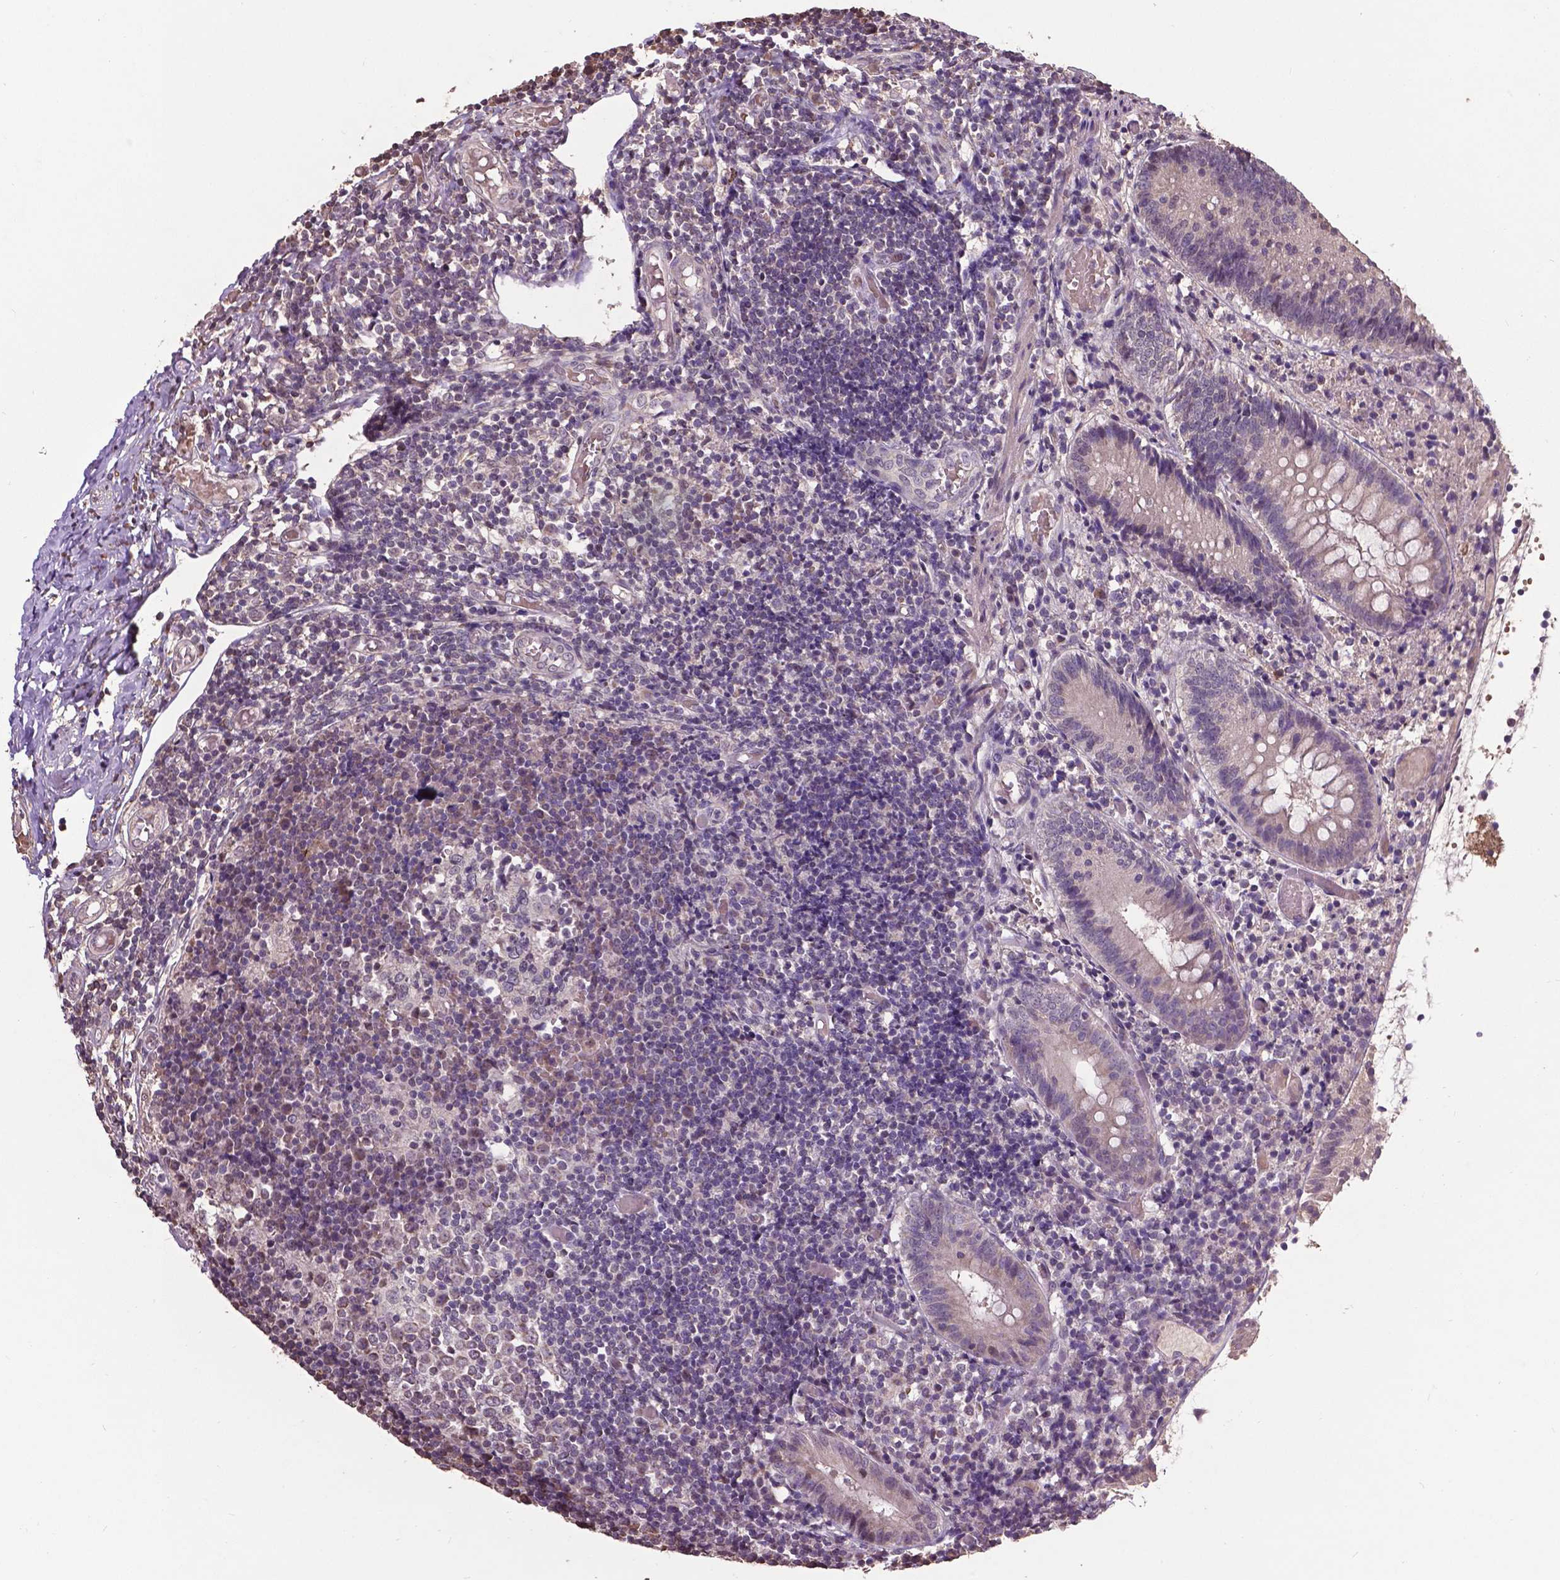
{"staining": {"intensity": "weak", "quantity": "25%-75%", "location": "cytoplasmic/membranous"}, "tissue": "appendix", "cell_type": "Glandular cells", "image_type": "normal", "snomed": [{"axis": "morphology", "description": "Normal tissue, NOS"}, {"axis": "topography", "description": "Appendix"}], "caption": "This micrograph exhibits benign appendix stained with immunohistochemistry to label a protein in brown. The cytoplasmic/membranous of glandular cells show weak positivity for the protein. Nuclei are counter-stained blue.", "gene": "GLRA2", "patient": {"sex": "female", "age": 32}}